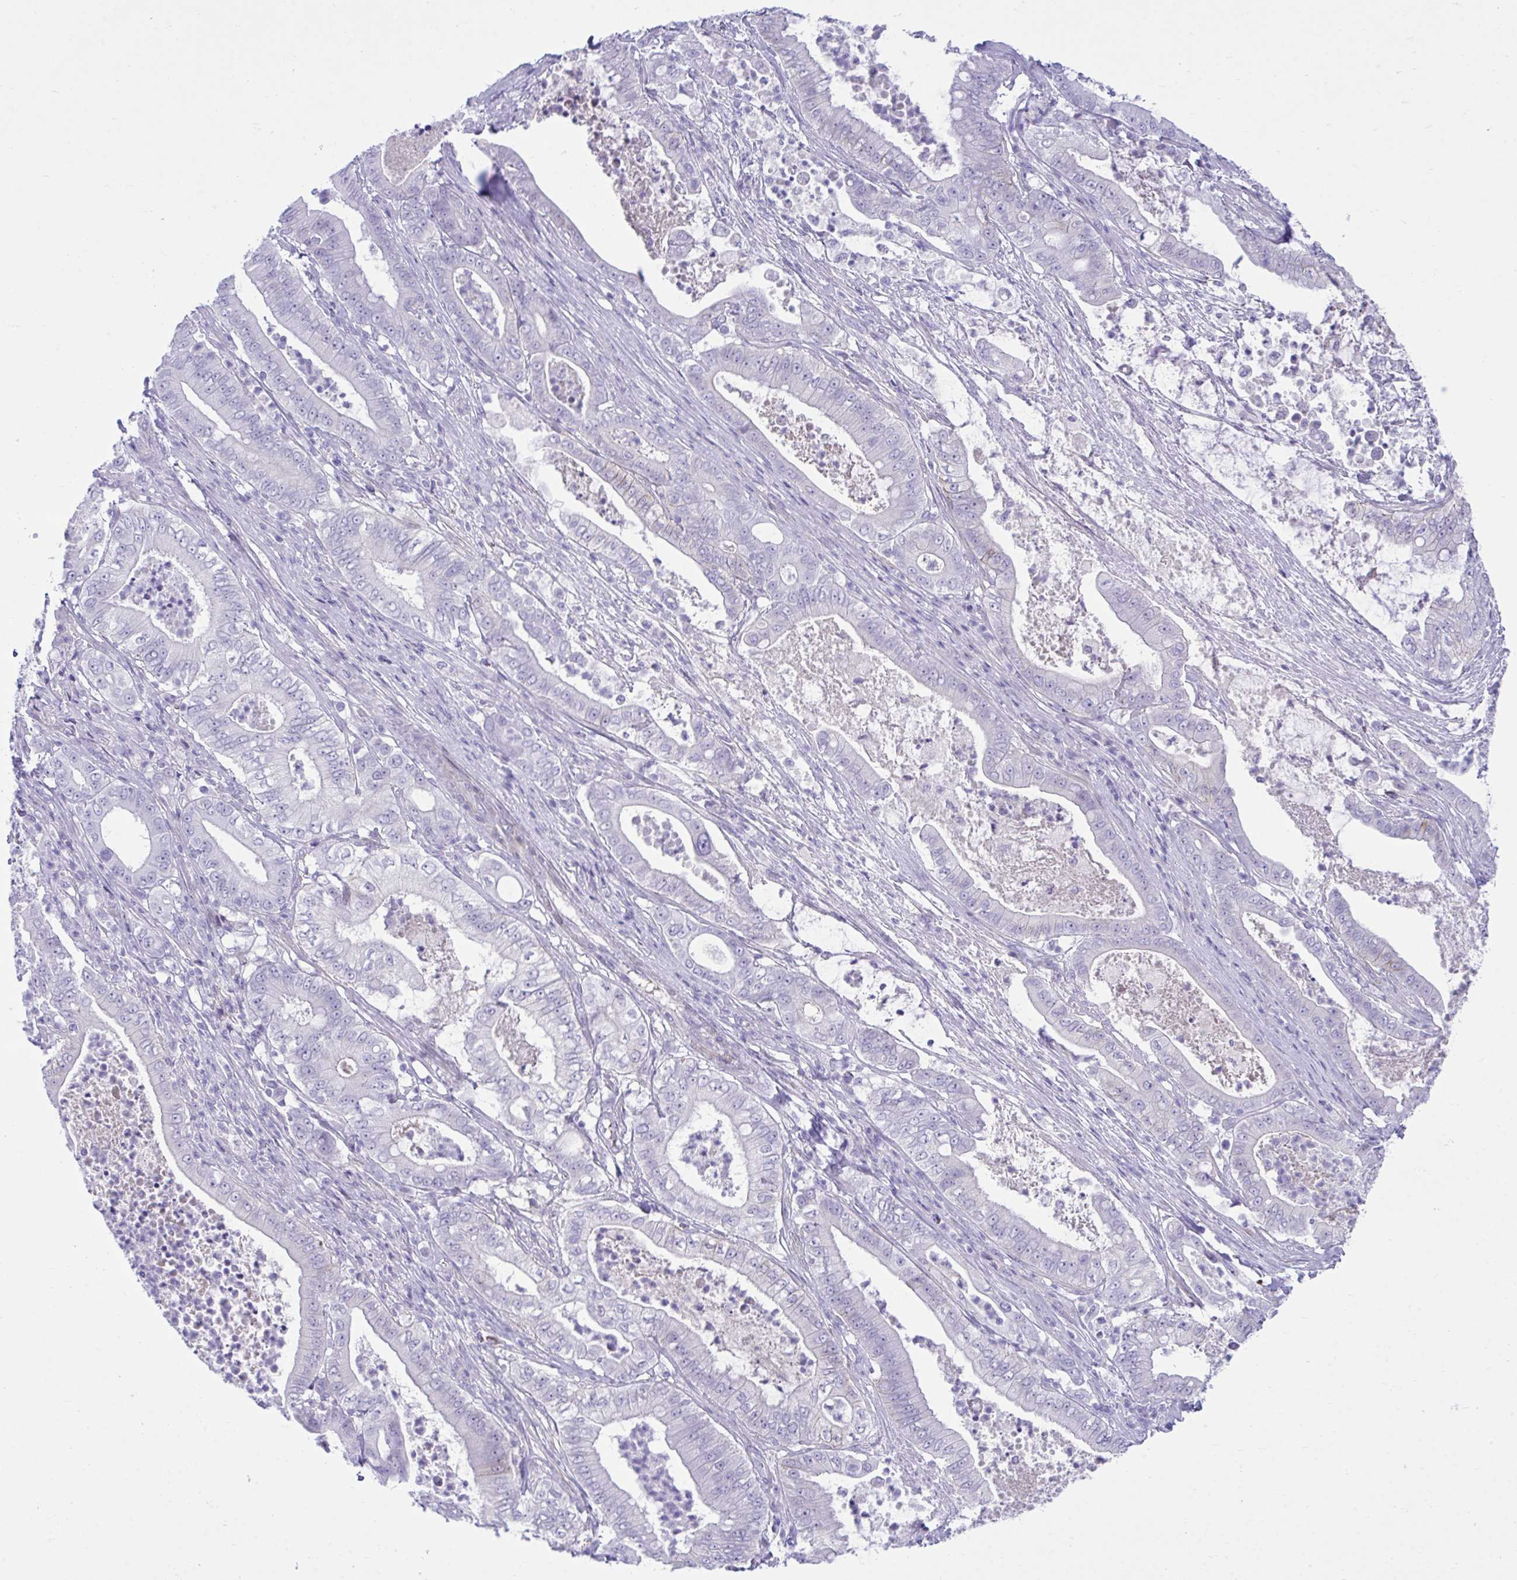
{"staining": {"intensity": "negative", "quantity": "none", "location": "none"}, "tissue": "pancreatic cancer", "cell_type": "Tumor cells", "image_type": "cancer", "snomed": [{"axis": "morphology", "description": "Adenocarcinoma, NOS"}, {"axis": "topography", "description": "Pancreas"}], "caption": "The micrograph demonstrates no staining of tumor cells in pancreatic cancer. (IHC, brightfield microscopy, high magnification).", "gene": "MED9", "patient": {"sex": "male", "age": 71}}